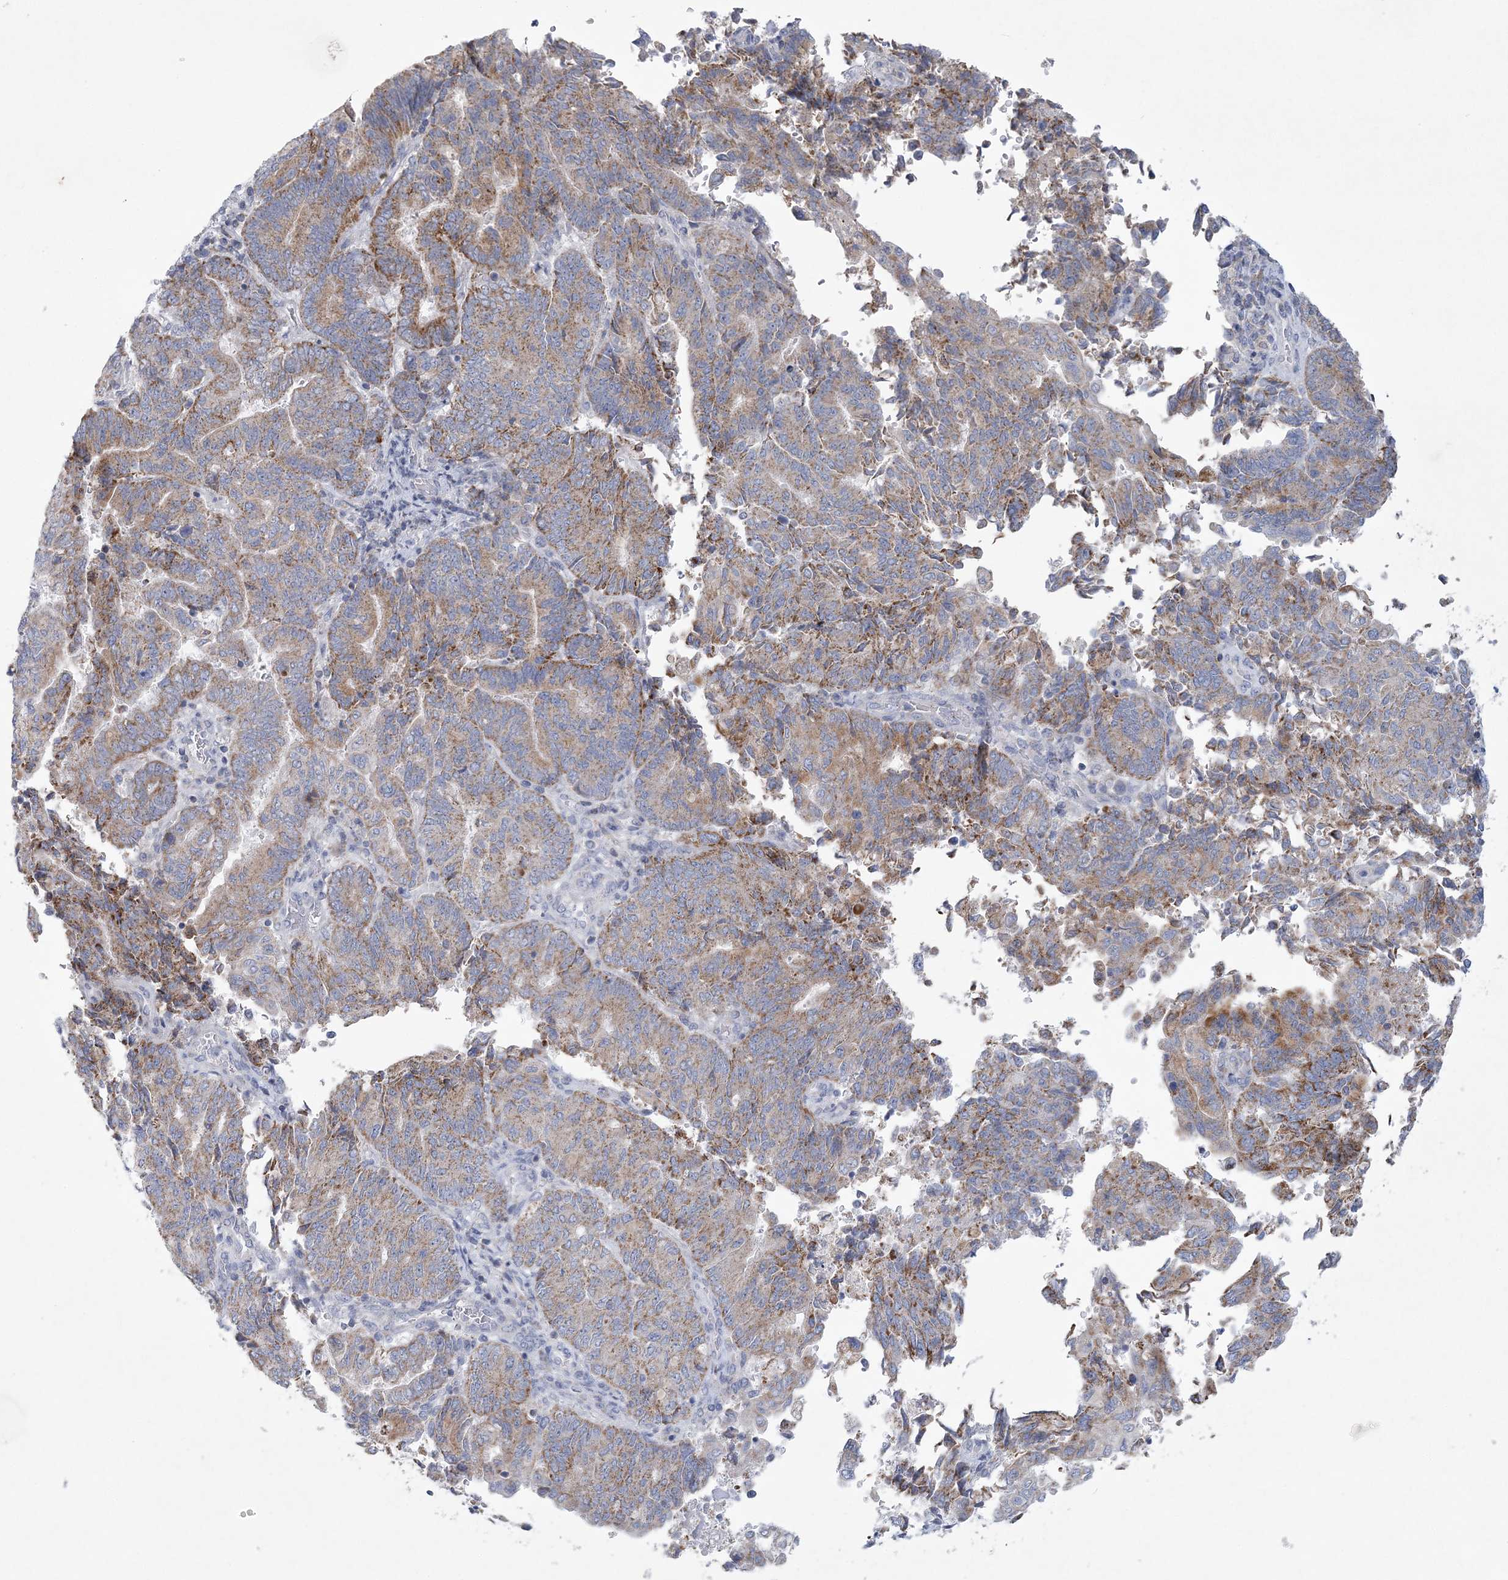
{"staining": {"intensity": "moderate", "quantity": ">75%", "location": "cytoplasmic/membranous"}, "tissue": "endometrial cancer", "cell_type": "Tumor cells", "image_type": "cancer", "snomed": [{"axis": "morphology", "description": "Adenocarcinoma, NOS"}, {"axis": "topography", "description": "Endometrium"}], "caption": "This is an image of immunohistochemistry (IHC) staining of endometrial adenocarcinoma, which shows moderate expression in the cytoplasmic/membranous of tumor cells.", "gene": "NIPAL1", "patient": {"sex": "female", "age": 80}}